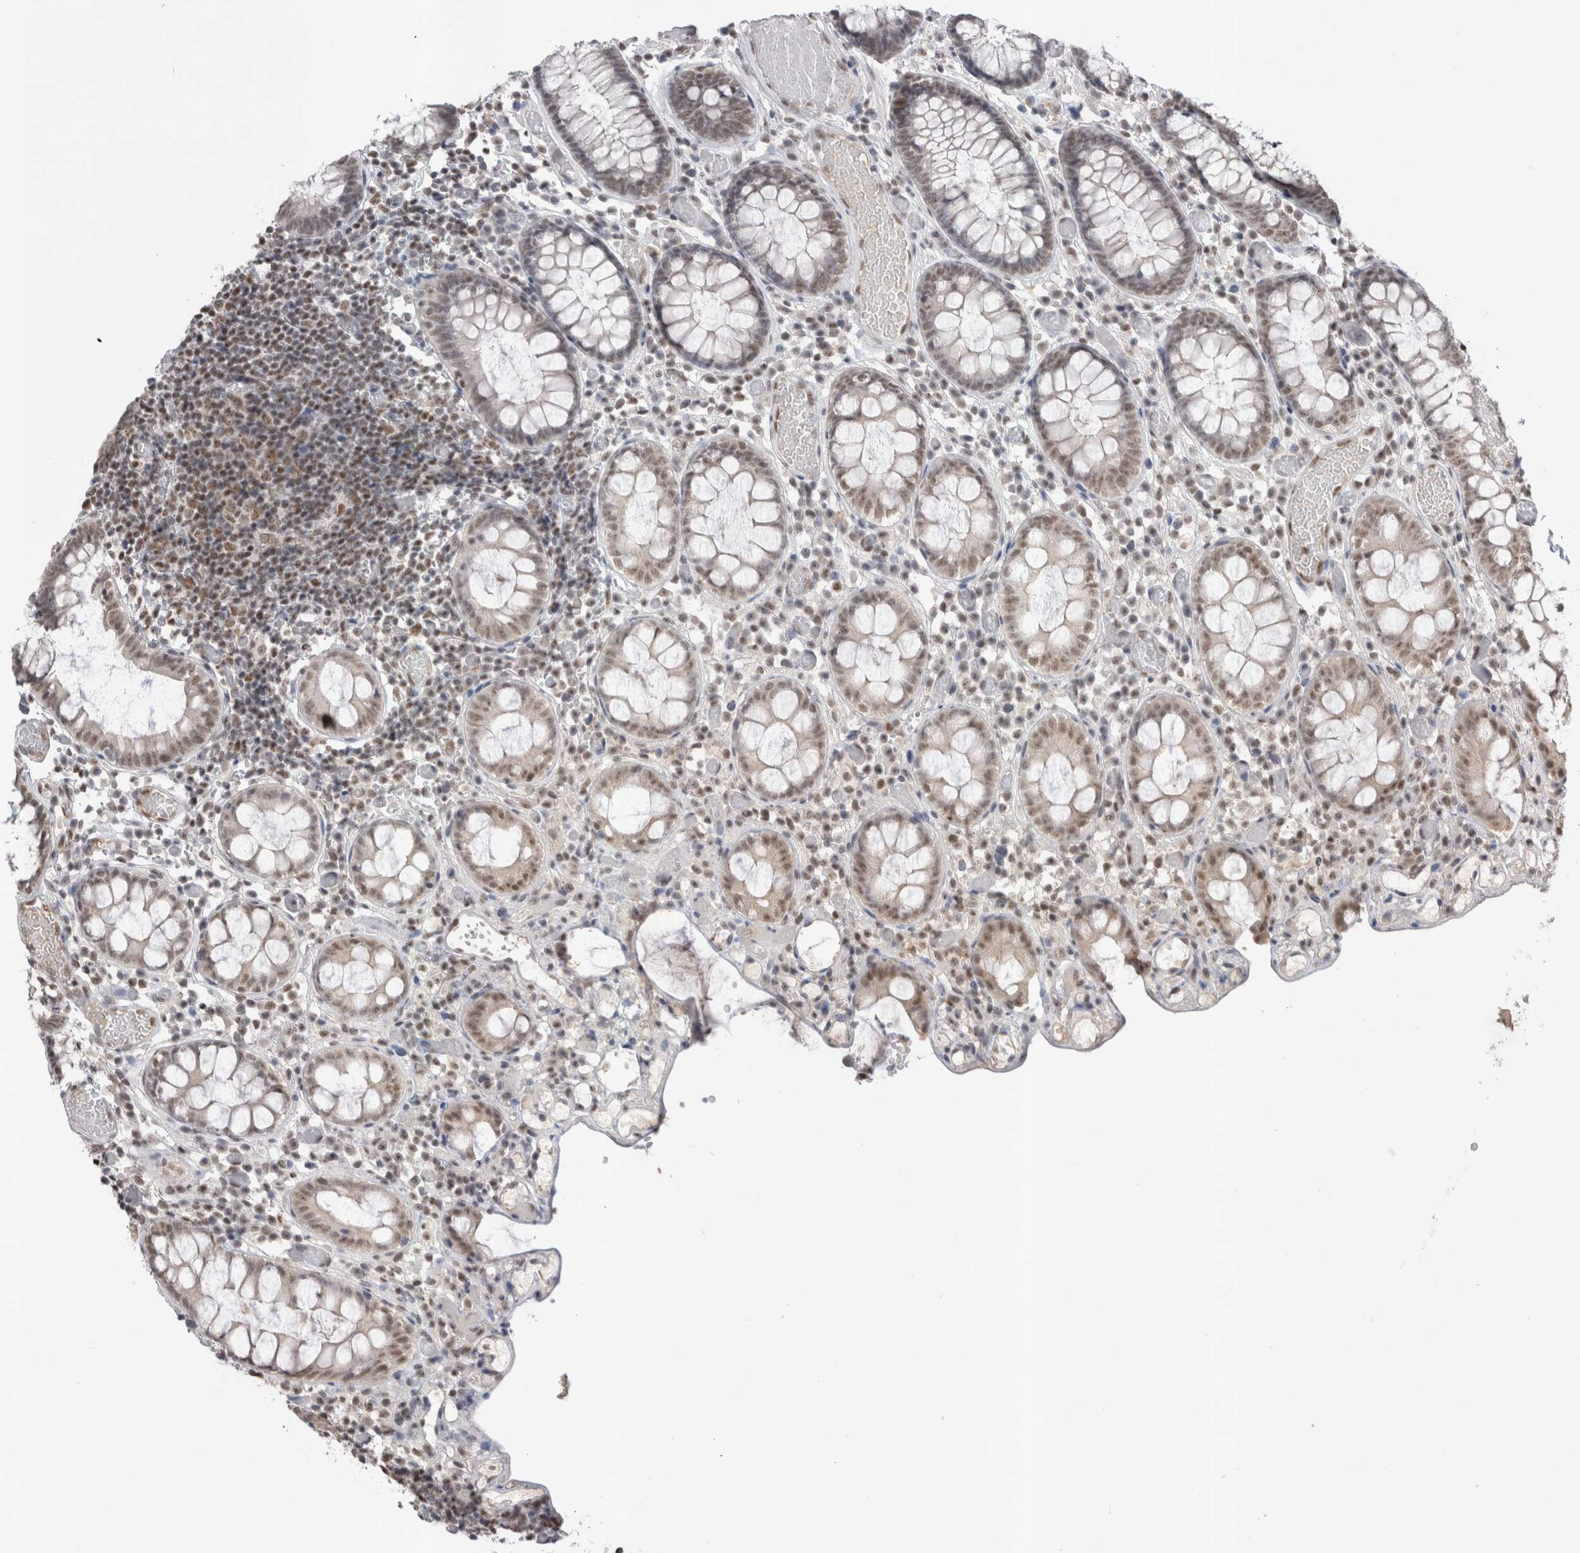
{"staining": {"intensity": "weak", "quantity": ">75%", "location": "cytoplasmic/membranous,nuclear"}, "tissue": "colon", "cell_type": "Endothelial cells", "image_type": "normal", "snomed": [{"axis": "morphology", "description": "Normal tissue, NOS"}, {"axis": "topography", "description": "Colon"}], "caption": "The histopathology image shows a brown stain indicating the presence of a protein in the cytoplasmic/membranous,nuclear of endothelial cells in colon.", "gene": "DAXX", "patient": {"sex": "male", "age": 14}}